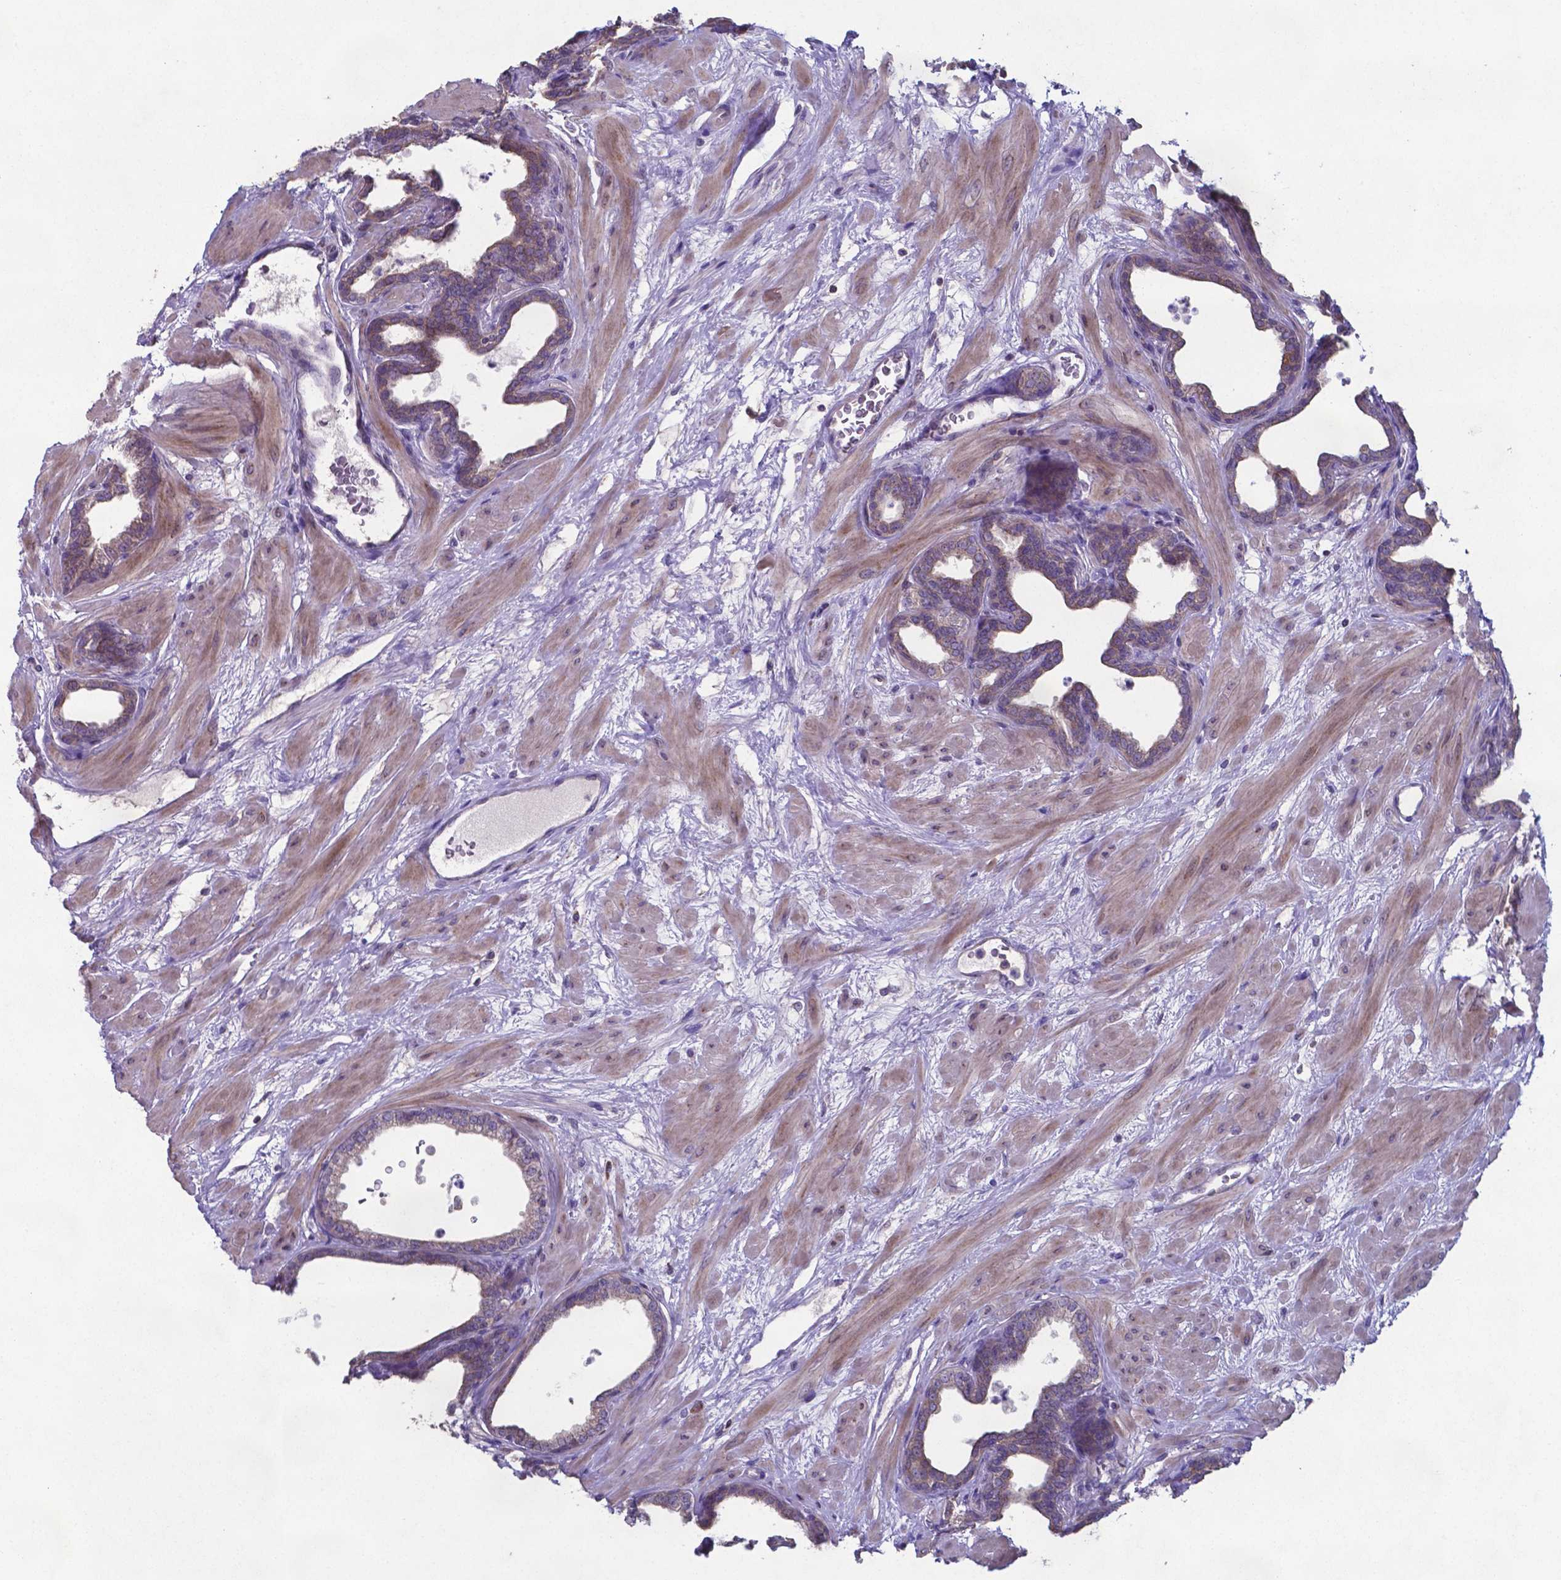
{"staining": {"intensity": "weak", "quantity": "<25%", "location": "cytoplasmic/membranous"}, "tissue": "prostate", "cell_type": "Glandular cells", "image_type": "normal", "snomed": [{"axis": "morphology", "description": "Normal tissue, NOS"}, {"axis": "topography", "description": "Prostate"}], "caption": "Immunohistochemistry (IHC) micrograph of normal prostate: prostate stained with DAB (3,3'-diaminobenzidine) shows no significant protein staining in glandular cells.", "gene": "TYRO3", "patient": {"sex": "male", "age": 37}}